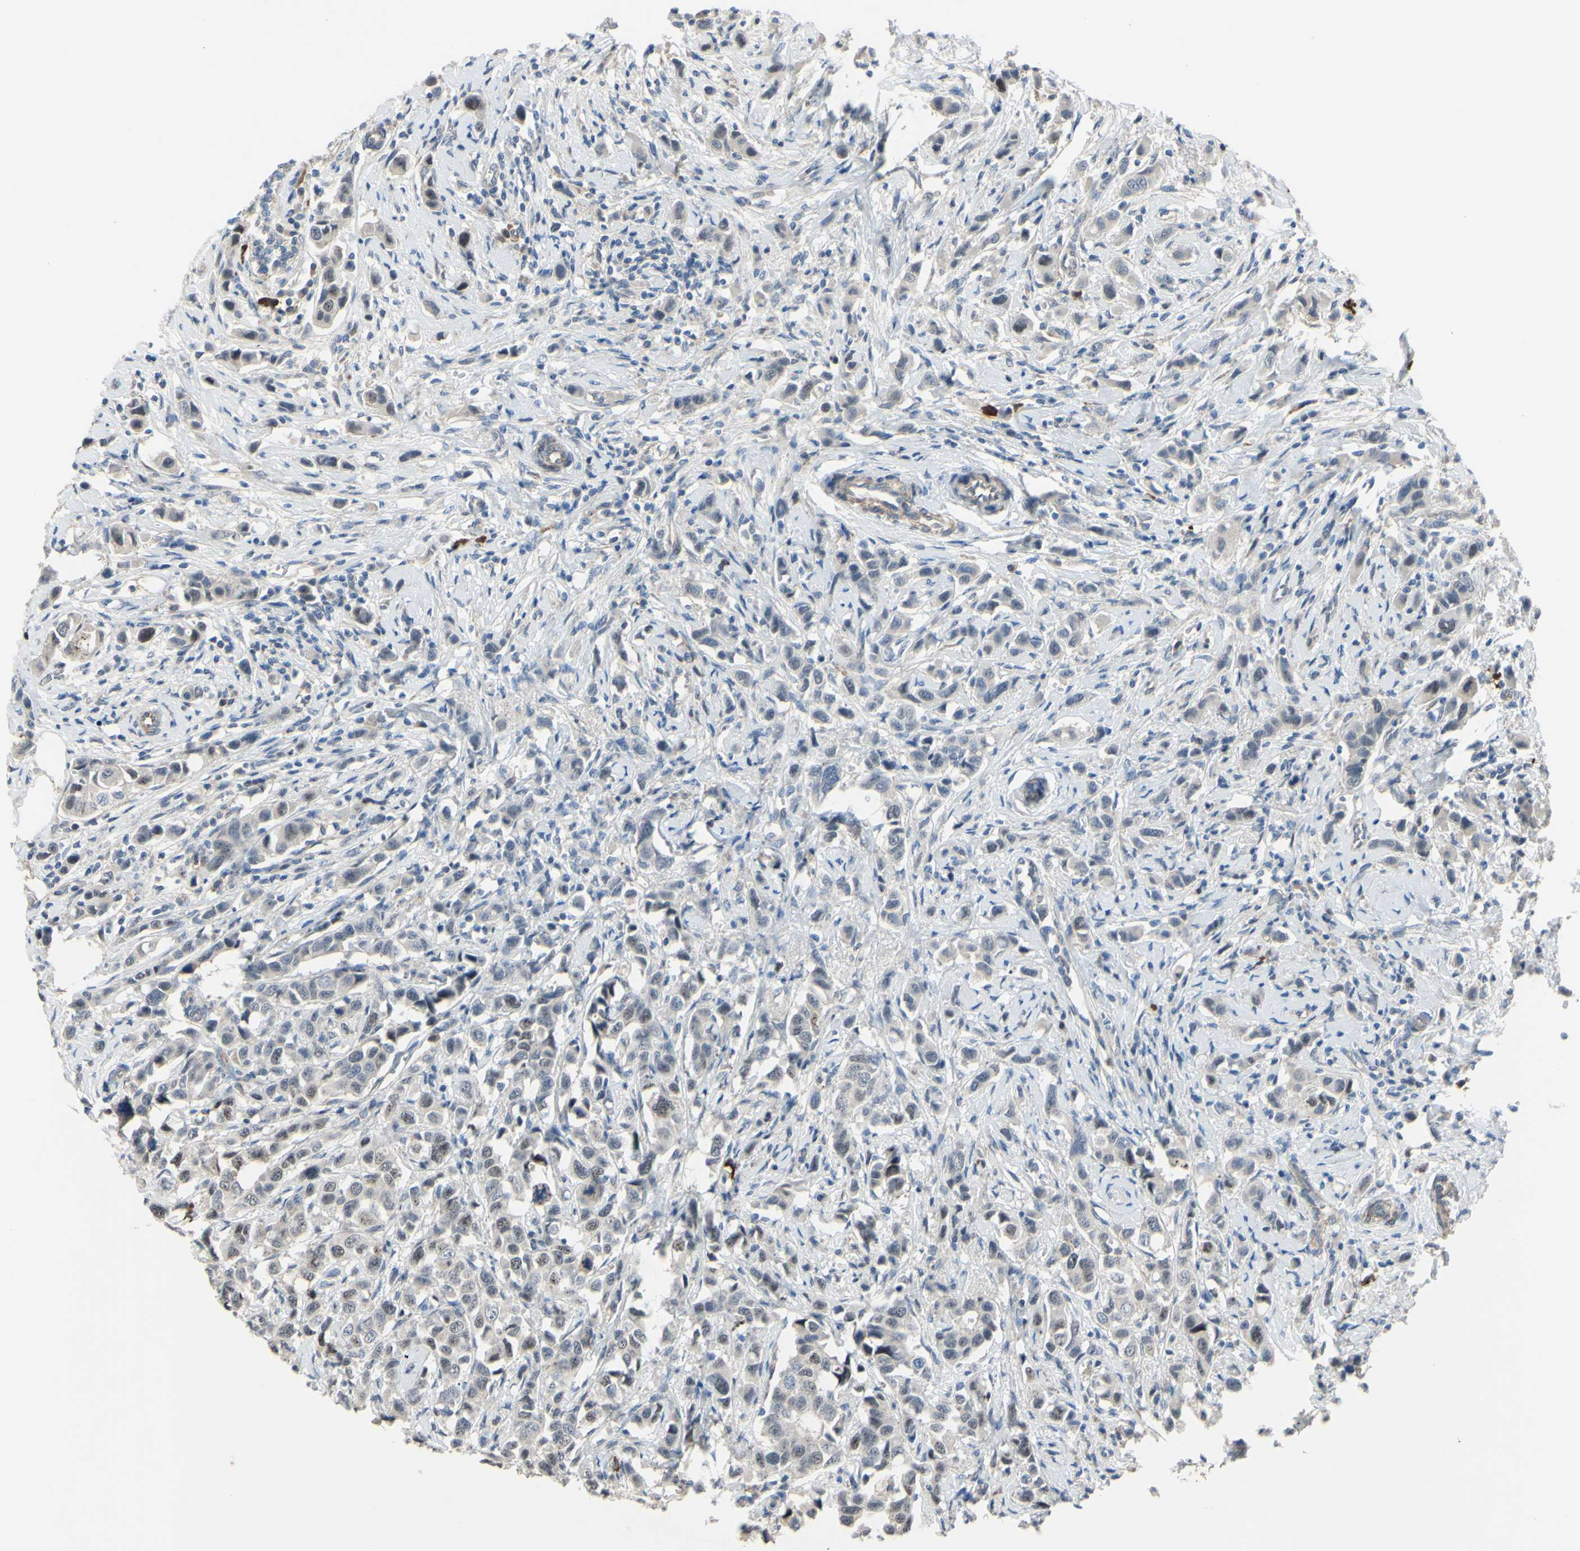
{"staining": {"intensity": "moderate", "quantity": "<25%", "location": "nuclear"}, "tissue": "breast cancer", "cell_type": "Tumor cells", "image_type": "cancer", "snomed": [{"axis": "morphology", "description": "Normal tissue, NOS"}, {"axis": "morphology", "description": "Duct carcinoma"}, {"axis": "topography", "description": "Breast"}], "caption": "Moderate nuclear staining for a protein is appreciated in about <25% of tumor cells of invasive ductal carcinoma (breast) using immunohistochemistry (IHC).", "gene": "LHX9", "patient": {"sex": "female", "age": 50}}